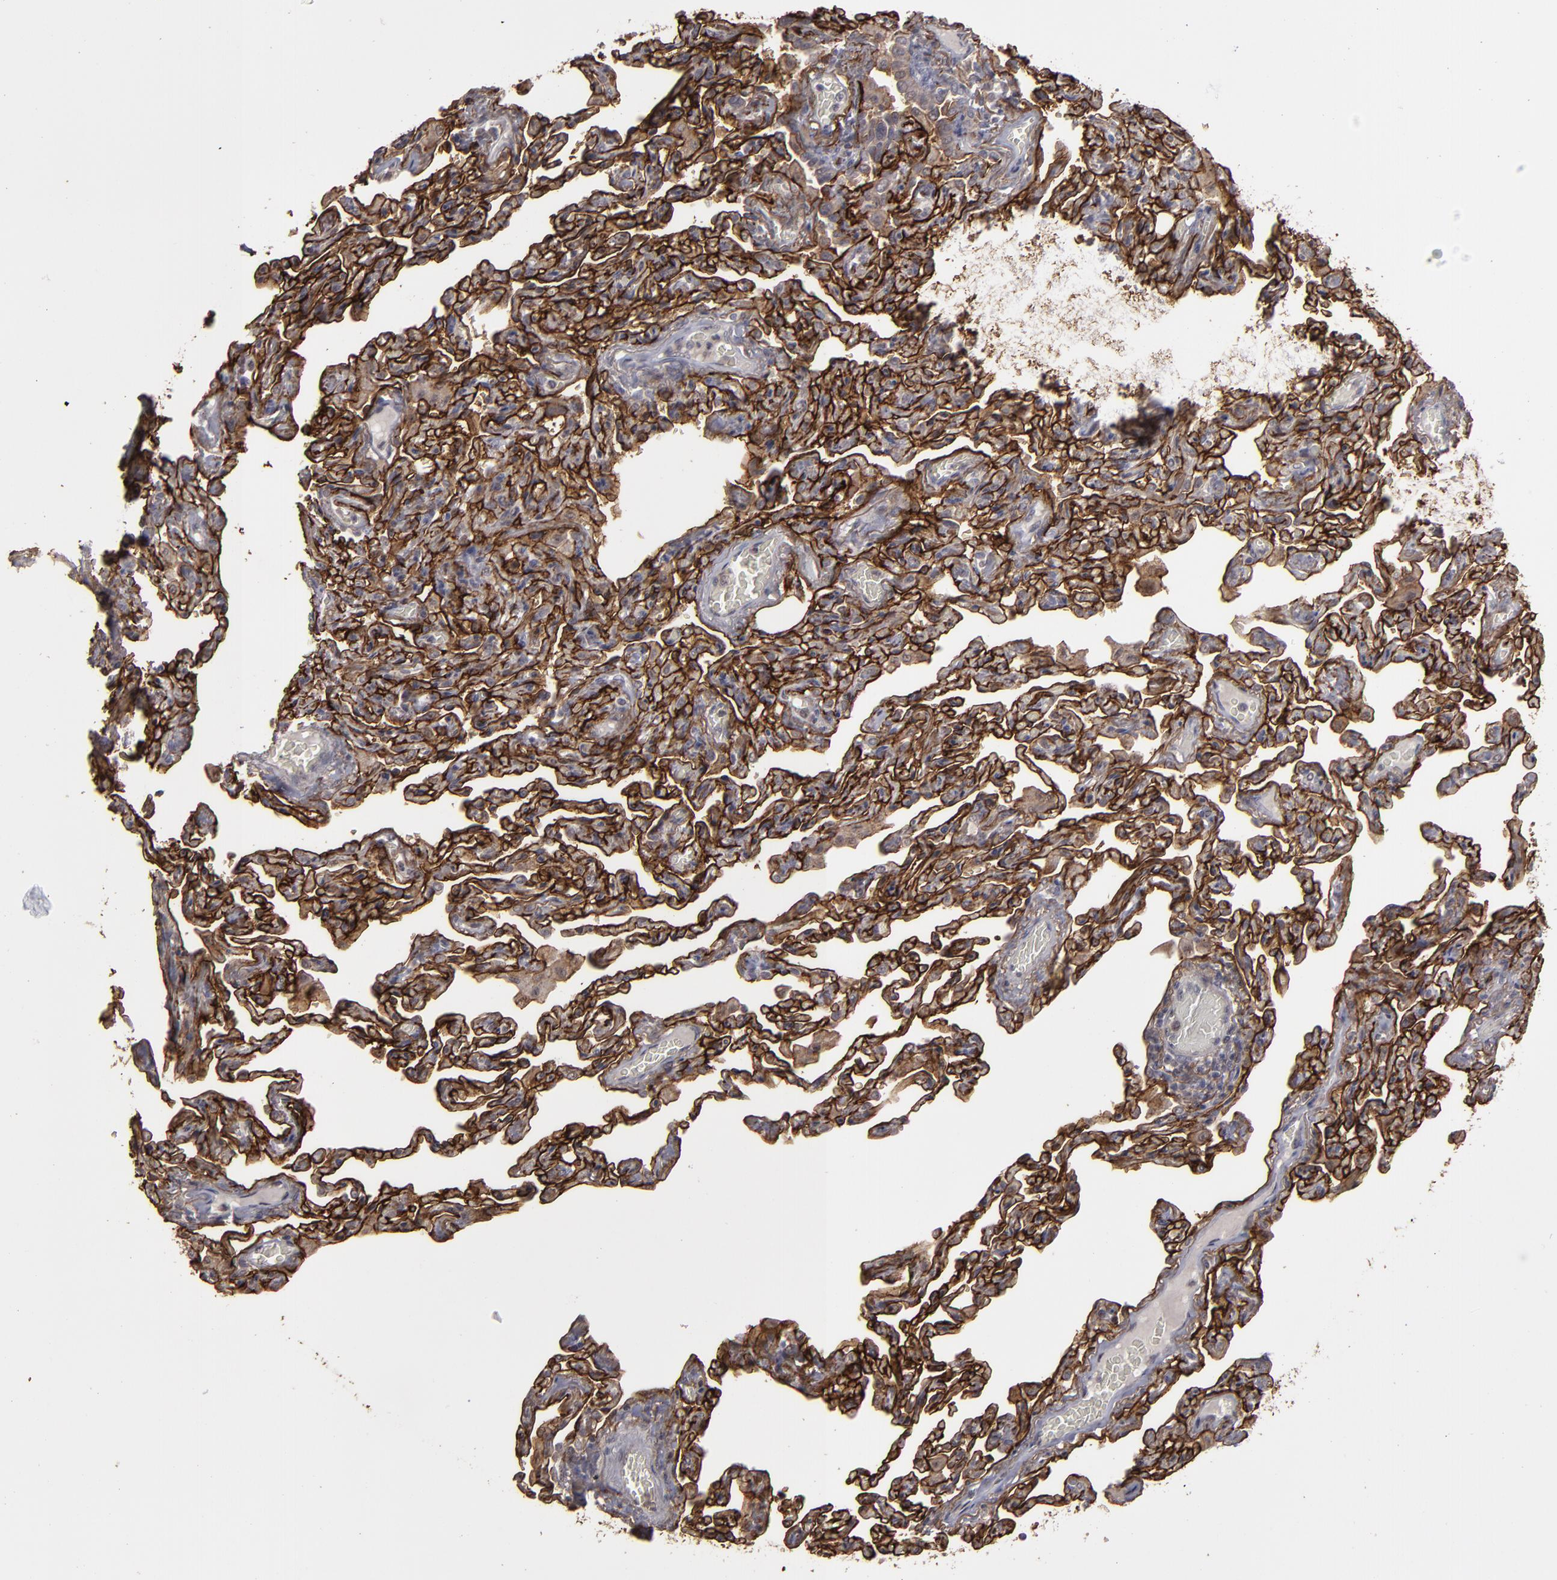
{"staining": {"intensity": "moderate", "quantity": ">75%", "location": "cytoplasmic/membranous"}, "tissue": "bronchus", "cell_type": "Respiratory epithelial cells", "image_type": "normal", "snomed": [{"axis": "morphology", "description": "Normal tissue, NOS"}, {"axis": "topography", "description": "Lung"}], "caption": "Respiratory epithelial cells demonstrate moderate cytoplasmic/membranous positivity in about >75% of cells in normal bronchus.", "gene": "CD55", "patient": {"sex": "male", "age": 64}}